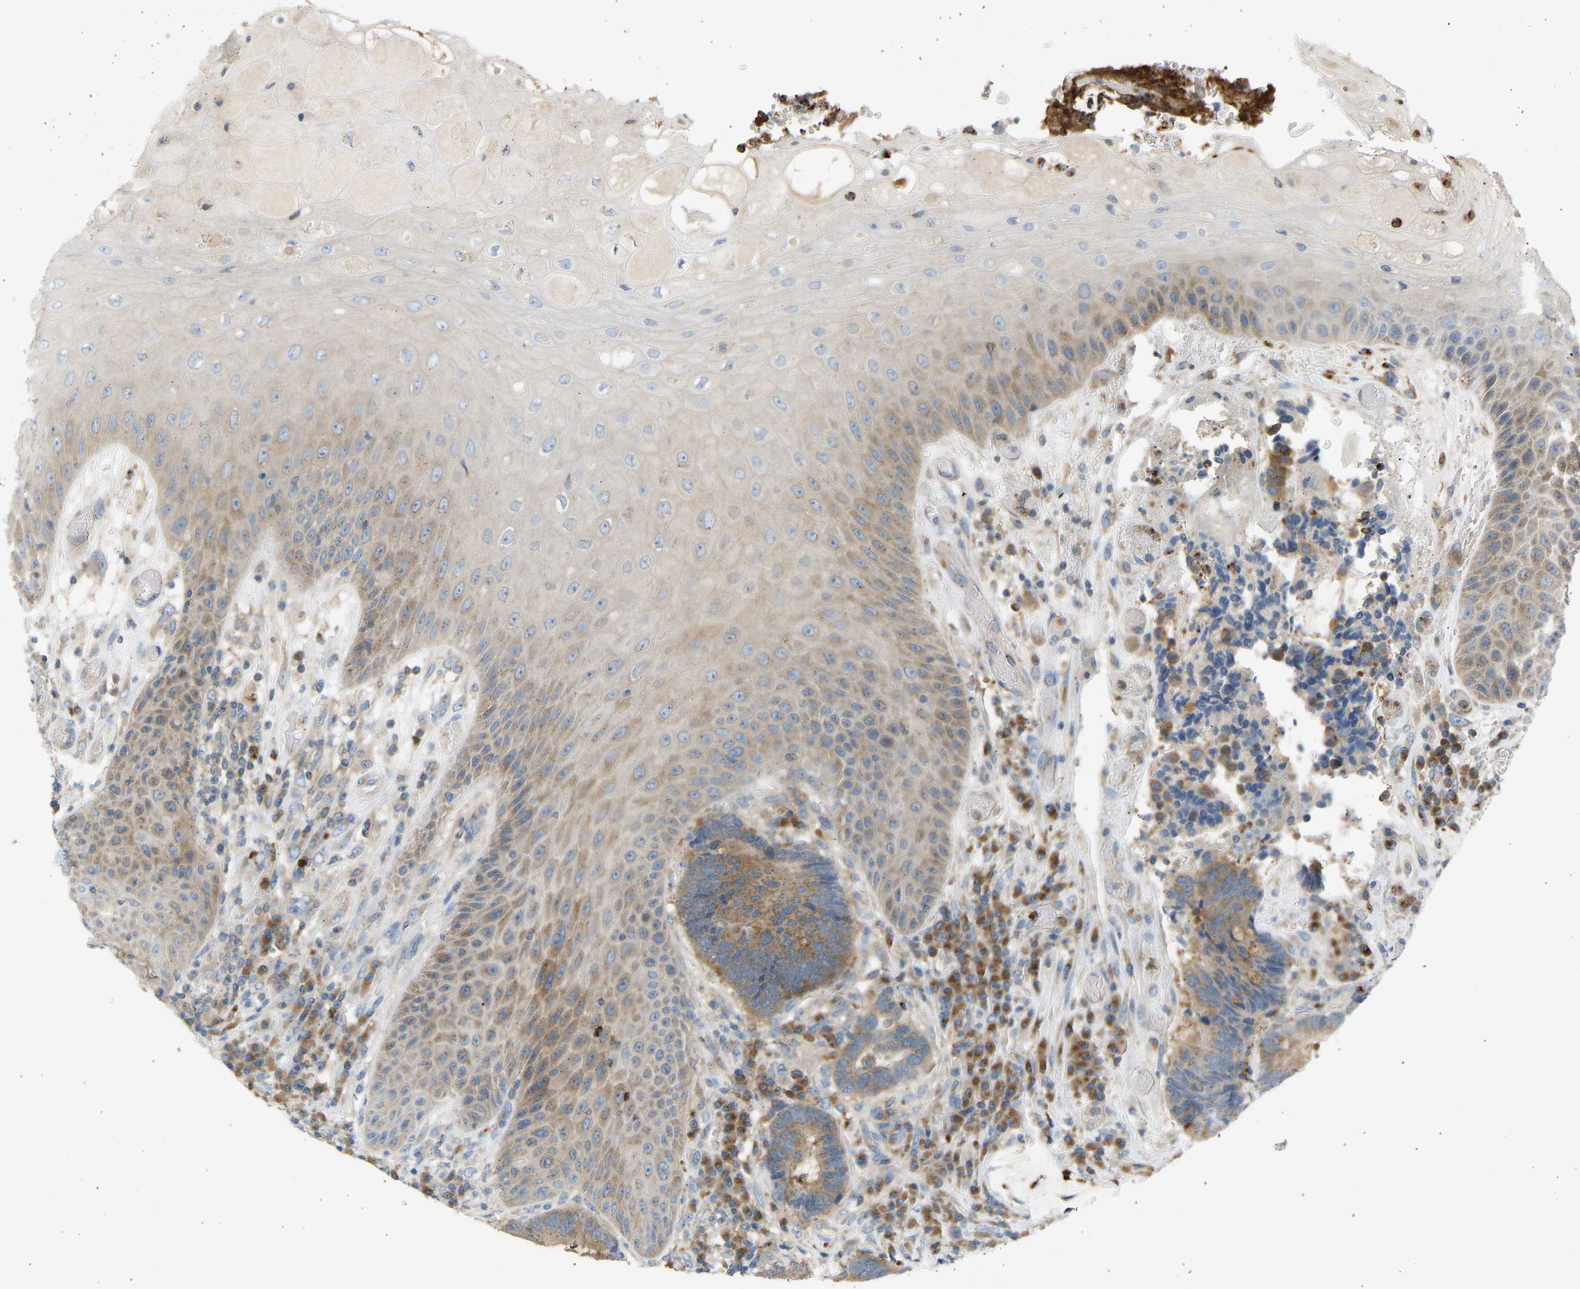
{"staining": {"intensity": "moderate", "quantity": ">75%", "location": "cytoplasmic/membranous"}, "tissue": "colorectal cancer", "cell_type": "Tumor cells", "image_type": "cancer", "snomed": [{"axis": "morphology", "description": "Adenocarcinoma, NOS"}, {"axis": "topography", "description": "Rectum"}, {"axis": "topography", "description": "Anal"}], "caption": "A photomicrograph of human colorectal adenocarcinoma stained for a protein exhibits moderate cytoplasmic/membranous brown staining in tumor cells. (brown staining indicates protein expression, while blue staining denotes nuclei).", "gene": "TRIM50", "patient": {"sex": "female", "age": 89}}